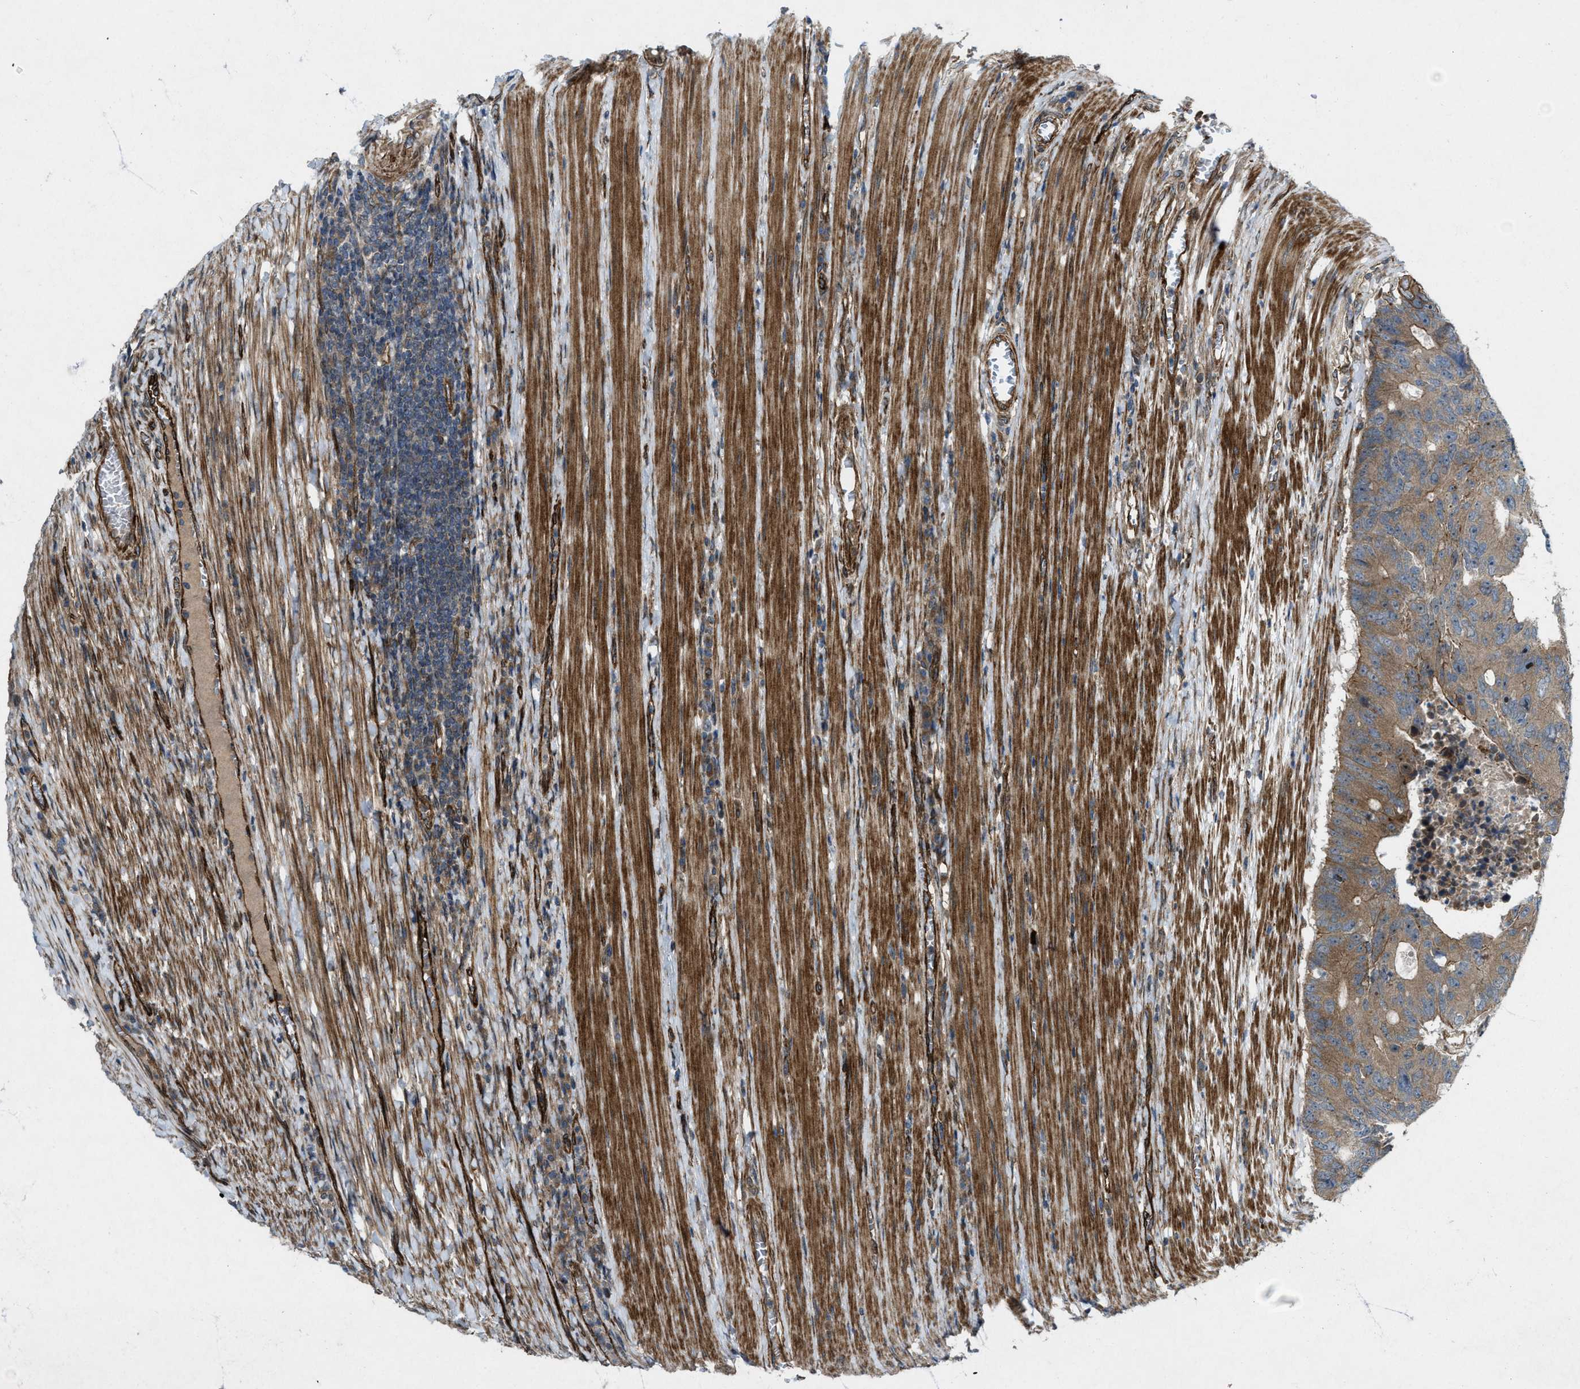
{"staining": {"intensity": "moderate", "quantity": ">75%", "location": "cytoplasmic/membranous"}, "tissue": "colorectal cancer", "cell_type": "Tumor cells", "image_type": "cancer", "snomed": [{"axis": "morphology", "description": "Adenocarcinoma, NOS"}, {"axis": "topography", "description": "Colon"}], "caption": "A photomicrograph showing moderate cytoplasmic/membranous staining in about >75% of tumor cells in colorectal cancer, as visualized by brown immunohistochemical staining.", "gene": "URGCP", "patient": {"sex": "male", "age": 87}}